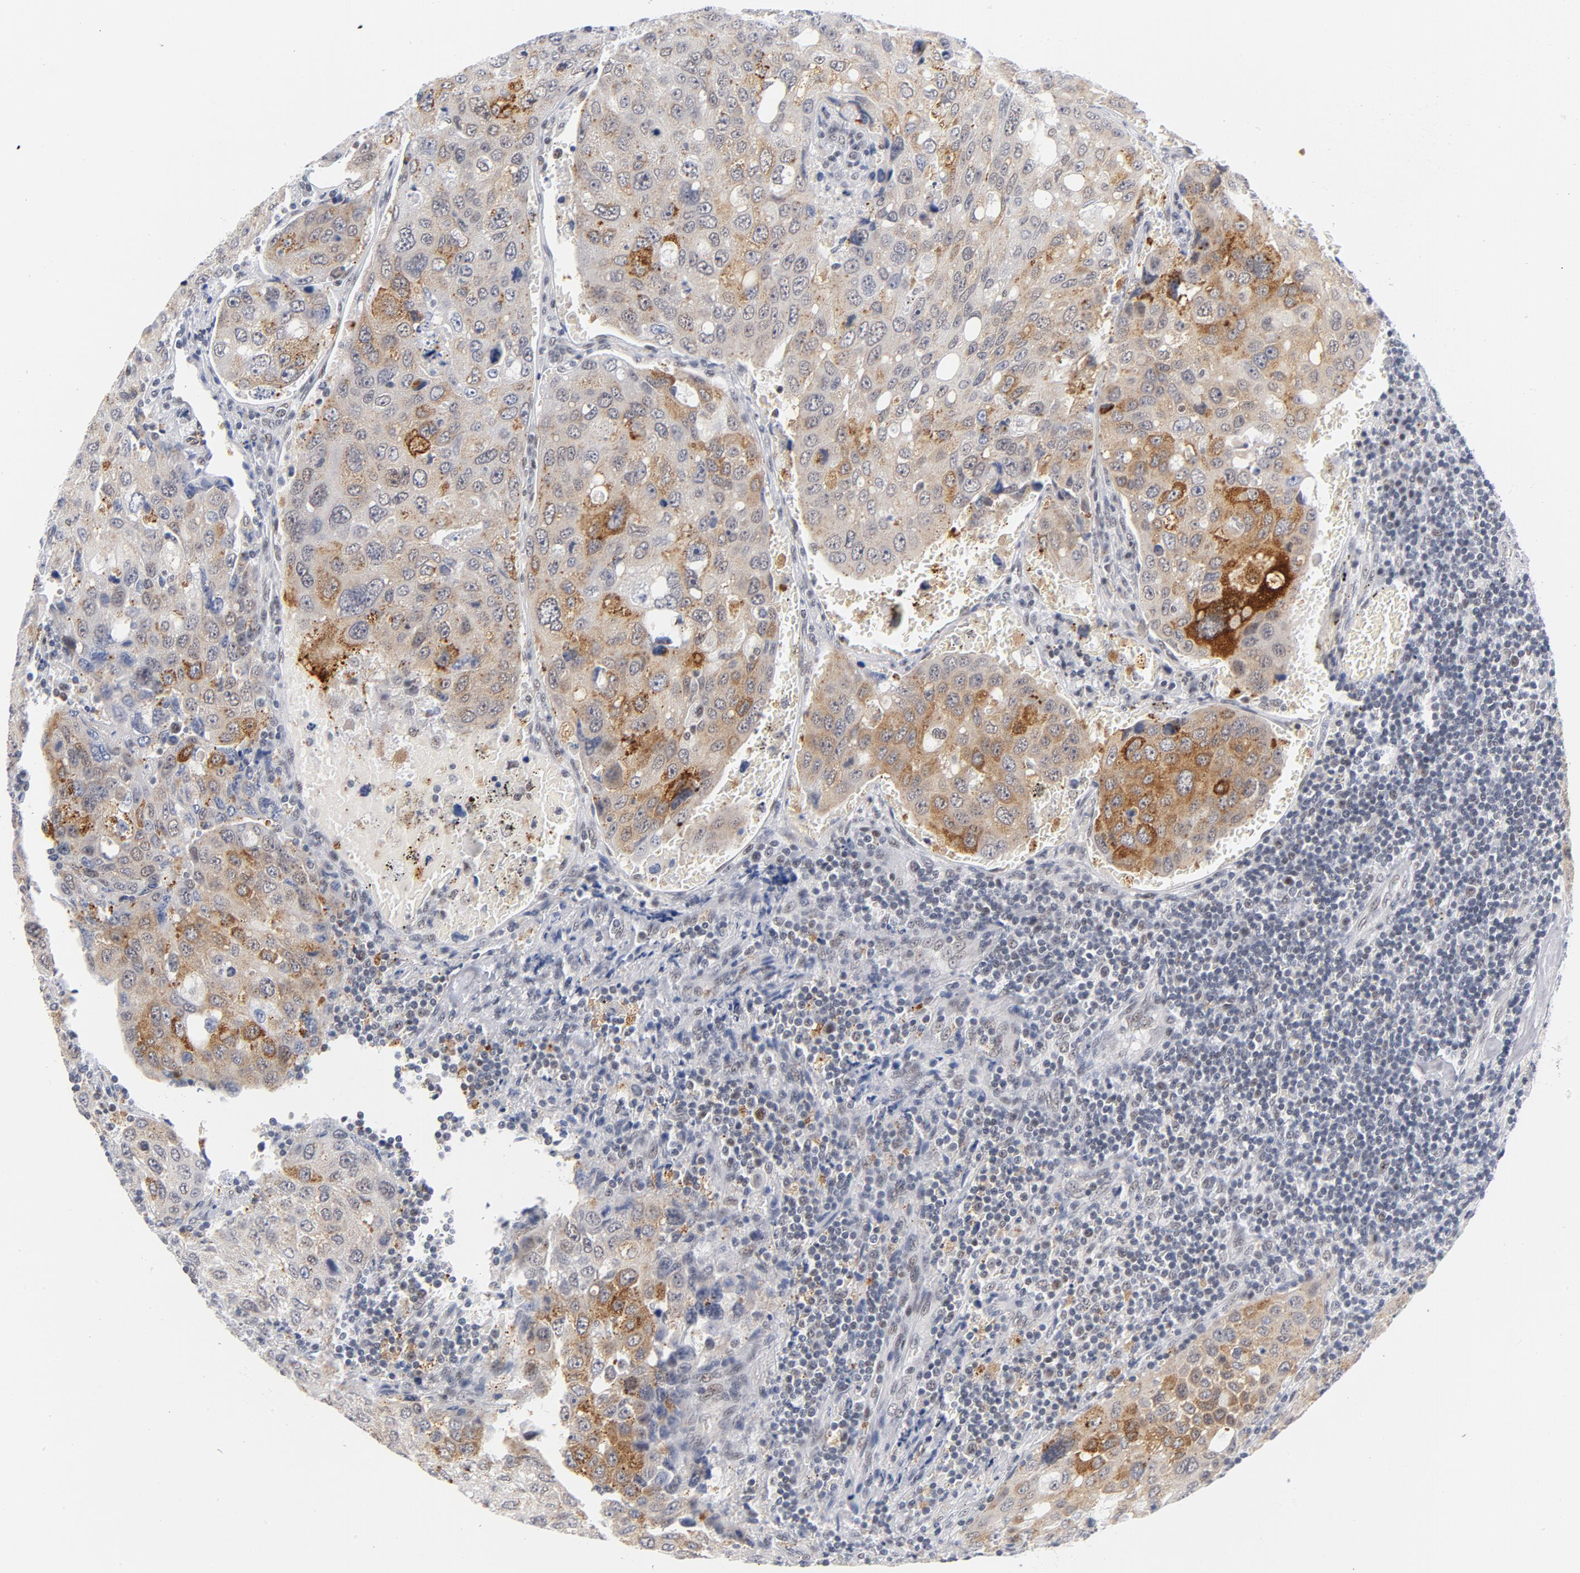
{"staining": {"intensity": "strong", "quantity": "25%-75%", "location": "cytoplasmic/membranous"}, "tissue": "urothelial cancer", "cell_type": "Tumor cells", "image_type": "cancer", "snomed": [{"axis": "morphology", "description": "Urothelial carcinoma, High grade"}, {"axis": "topography", "description": "Lymph node"}, {"axis": "topography", "description": "Urinary bladder"}], "caption": "A photomicrograph showing strong cytoplasmic/membranous expression in about 25%-75% of tumor cells in urothelial carcinoma (high-grade), as visualized by brown immunohistochemical staining.", "gene": "BAP1", "patient": {"sex": "male", "age": 51}}